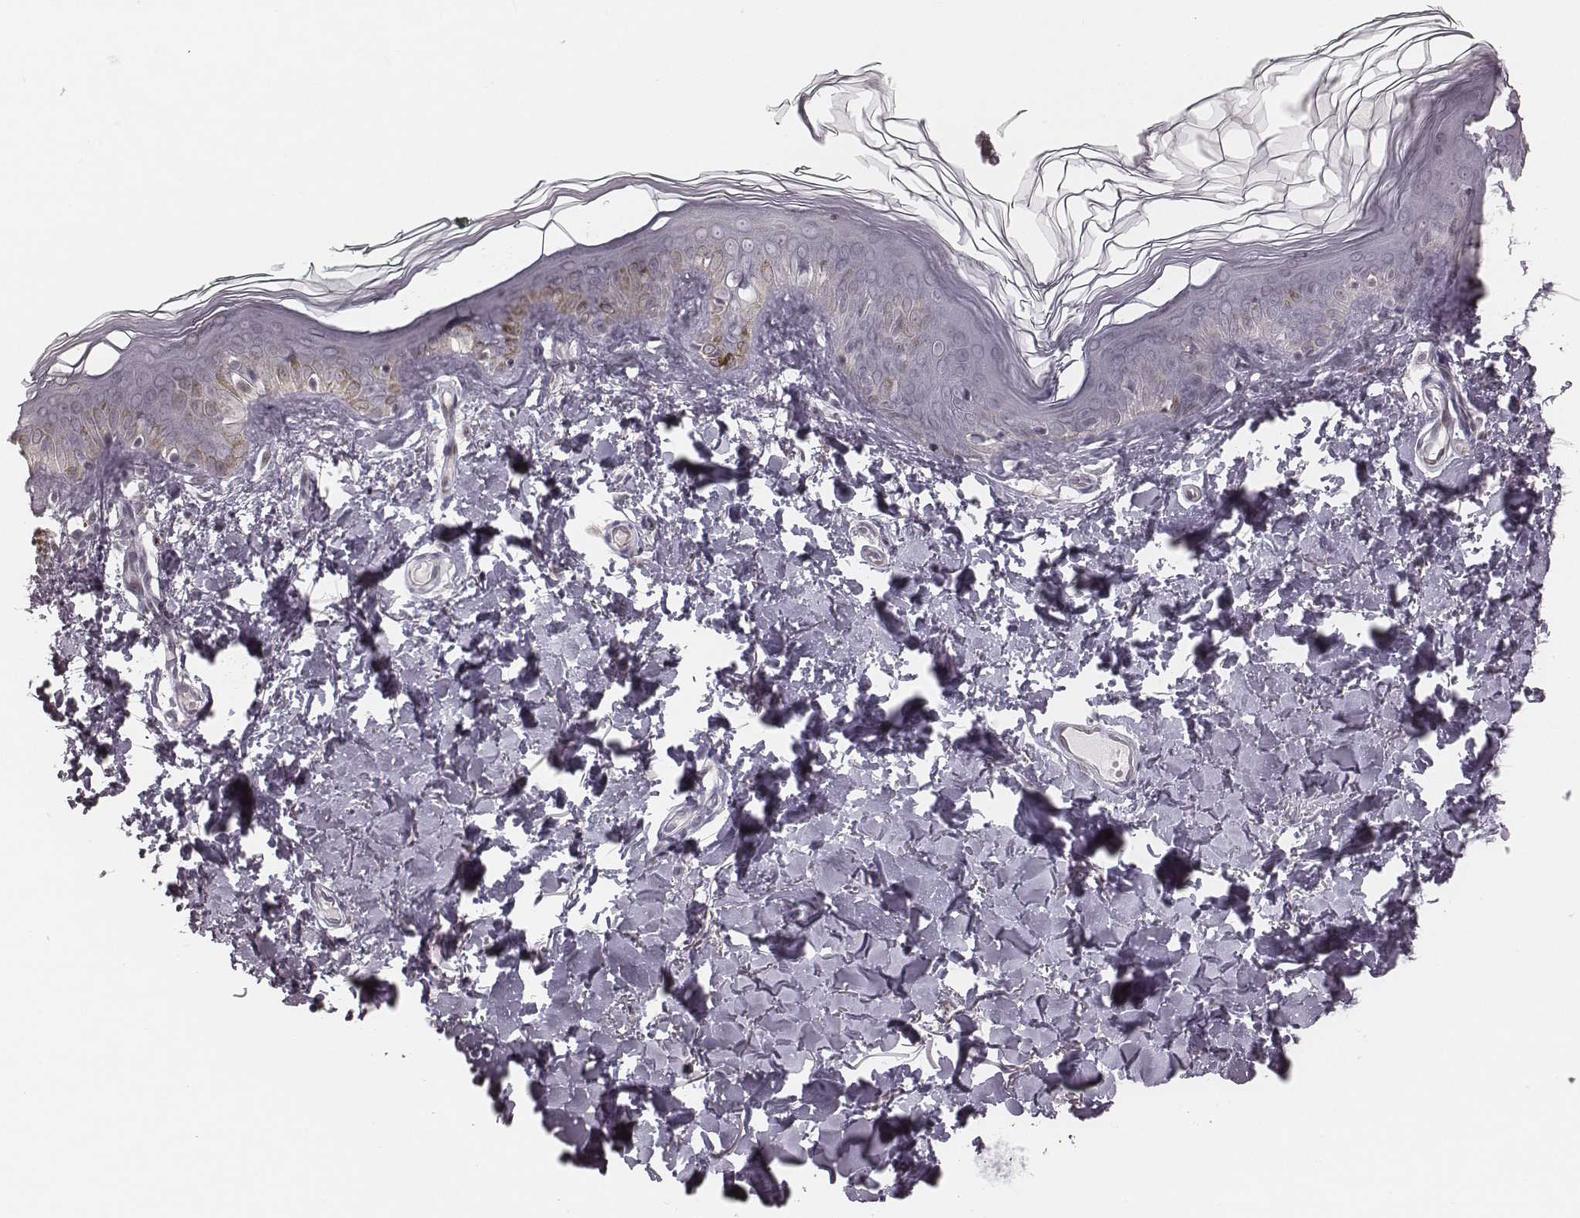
{"staining": {"intensity": "negative", "quantity": "none", "location": "none"}, "tissue": "skin", "cell_type": "Fibroblasts", "image_type": "normal", "snomed": [{"axis": "morphology", "description": "Normal tissue, NOS"}, {"axis": "topography", "description": "Skin"}, {"axis": "topography", "description": "Peripheral nerve tissue"}], "caption": "A histopathology image of skin stained for a protein exhibits no brown staining in fibroblasts.", "gene": "IQCG", "patient": {"sex": "female", "age": 45}}